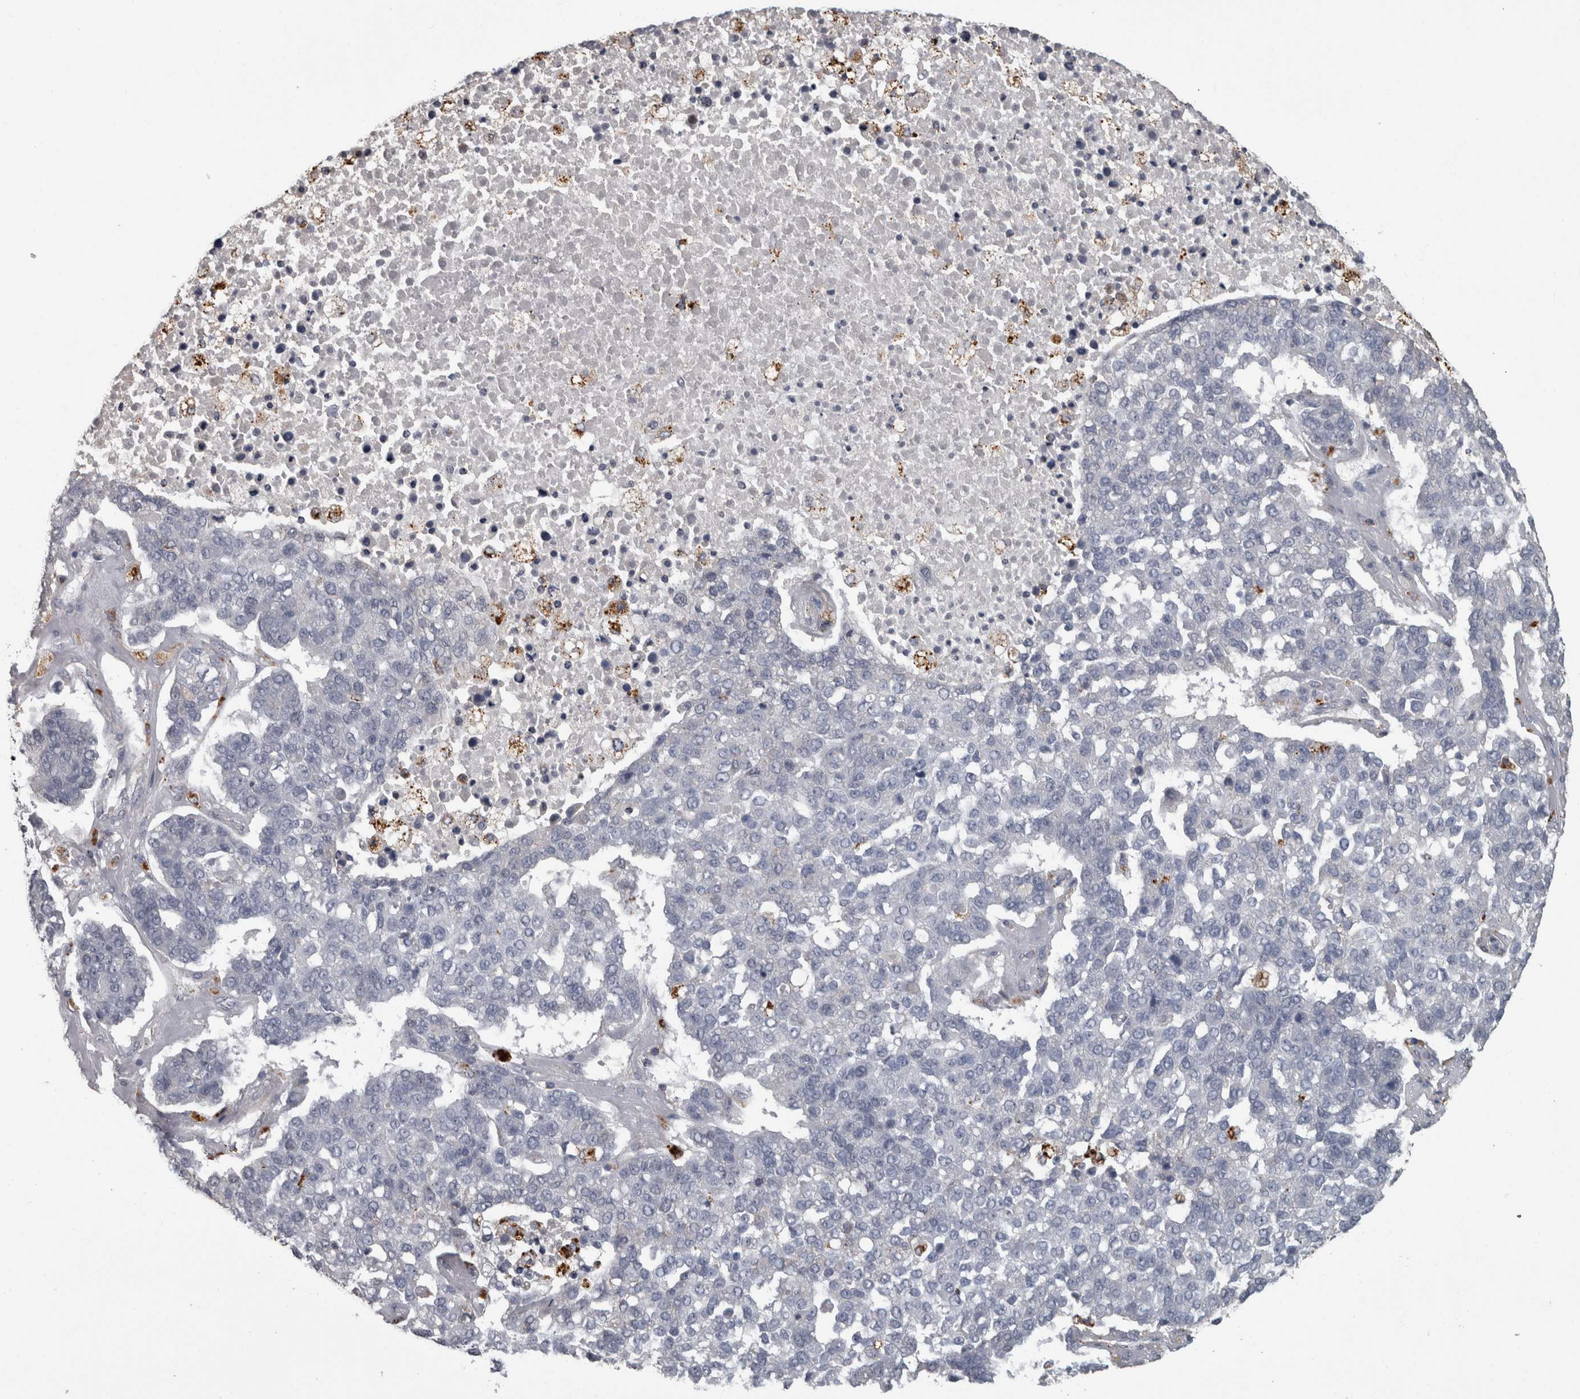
{"staining": {"intensity": "negative", "quantity": "none", "location": "none"}, "tissue": "pancreatic cancer", "cell_type": "Tumor cells", "image_type": "cancer", "snomed": [{"axis": "morphology", "description": "Adenocarcinoma, NOS"}, {"axis": "topography", "description": "Pancreas"}], "caption": "The histopathology image displays no significant staining in tumor cells of pancreatic adenocarcinoma.", "gene": "NAAA", "patient": {"sex": "female", "age": 61}}